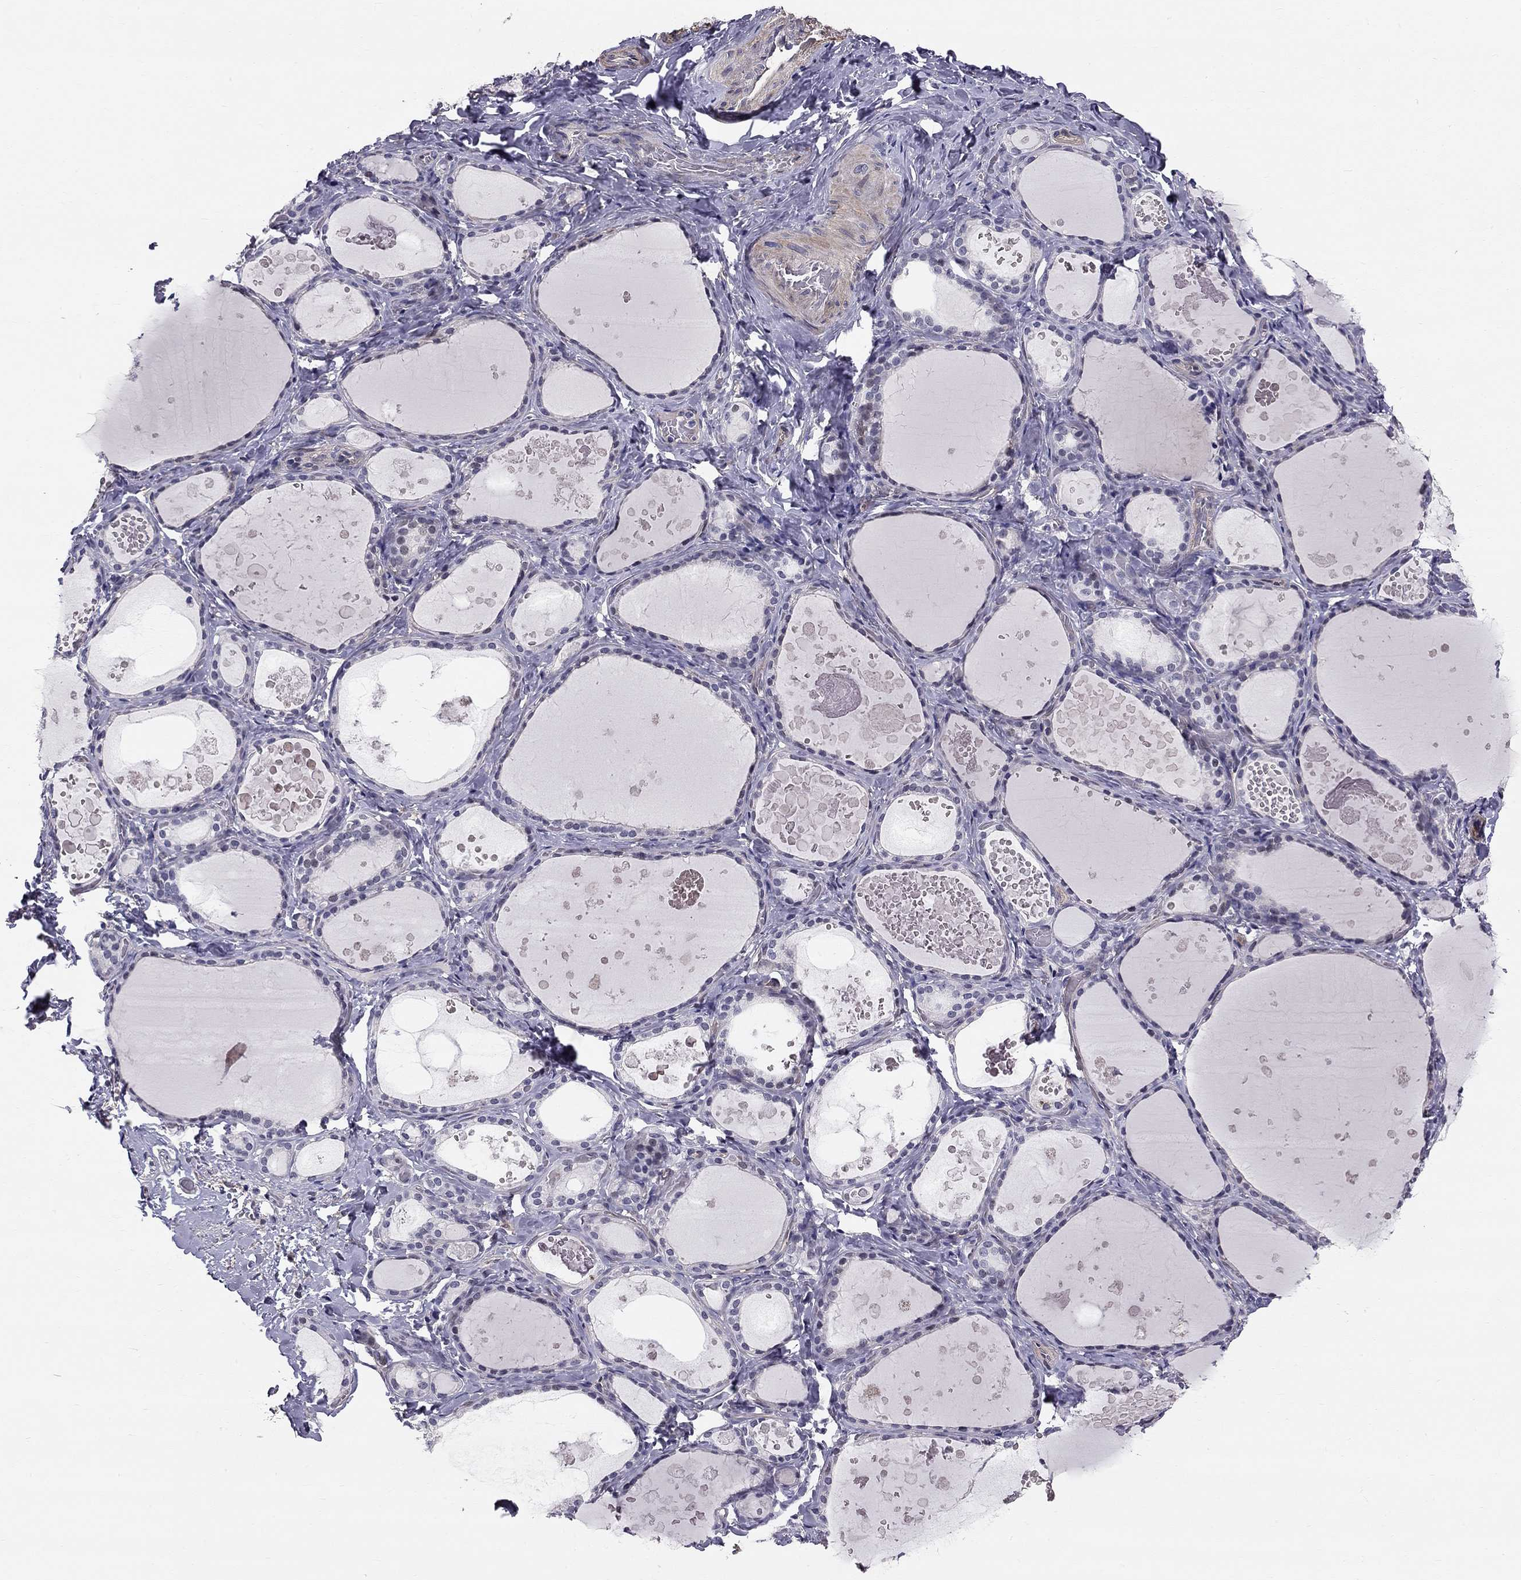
{"staining": {"intensity": "negative", "quantity": "none", "location": "none"}, "tissue": "thyroid gland", "cell_type": "Glandular cells", "image_type": "normal", "snomed": [{"axis": "morphology", "description": "Normal tissue, NOS"}, {"axis": "topography", "description": "Thyroid gland"}], "caption": "Benign thyroid gland was stained to show a protein in brown. There is no significant expression in glandular cells. Brightfield microscopy of immunohistochemistry (IHC) stained with DAB (brown) and hematoxylin (blue), captured at high magnification.", "gene": "GJB4", "patient": {"sex": "female", "age": 56}}